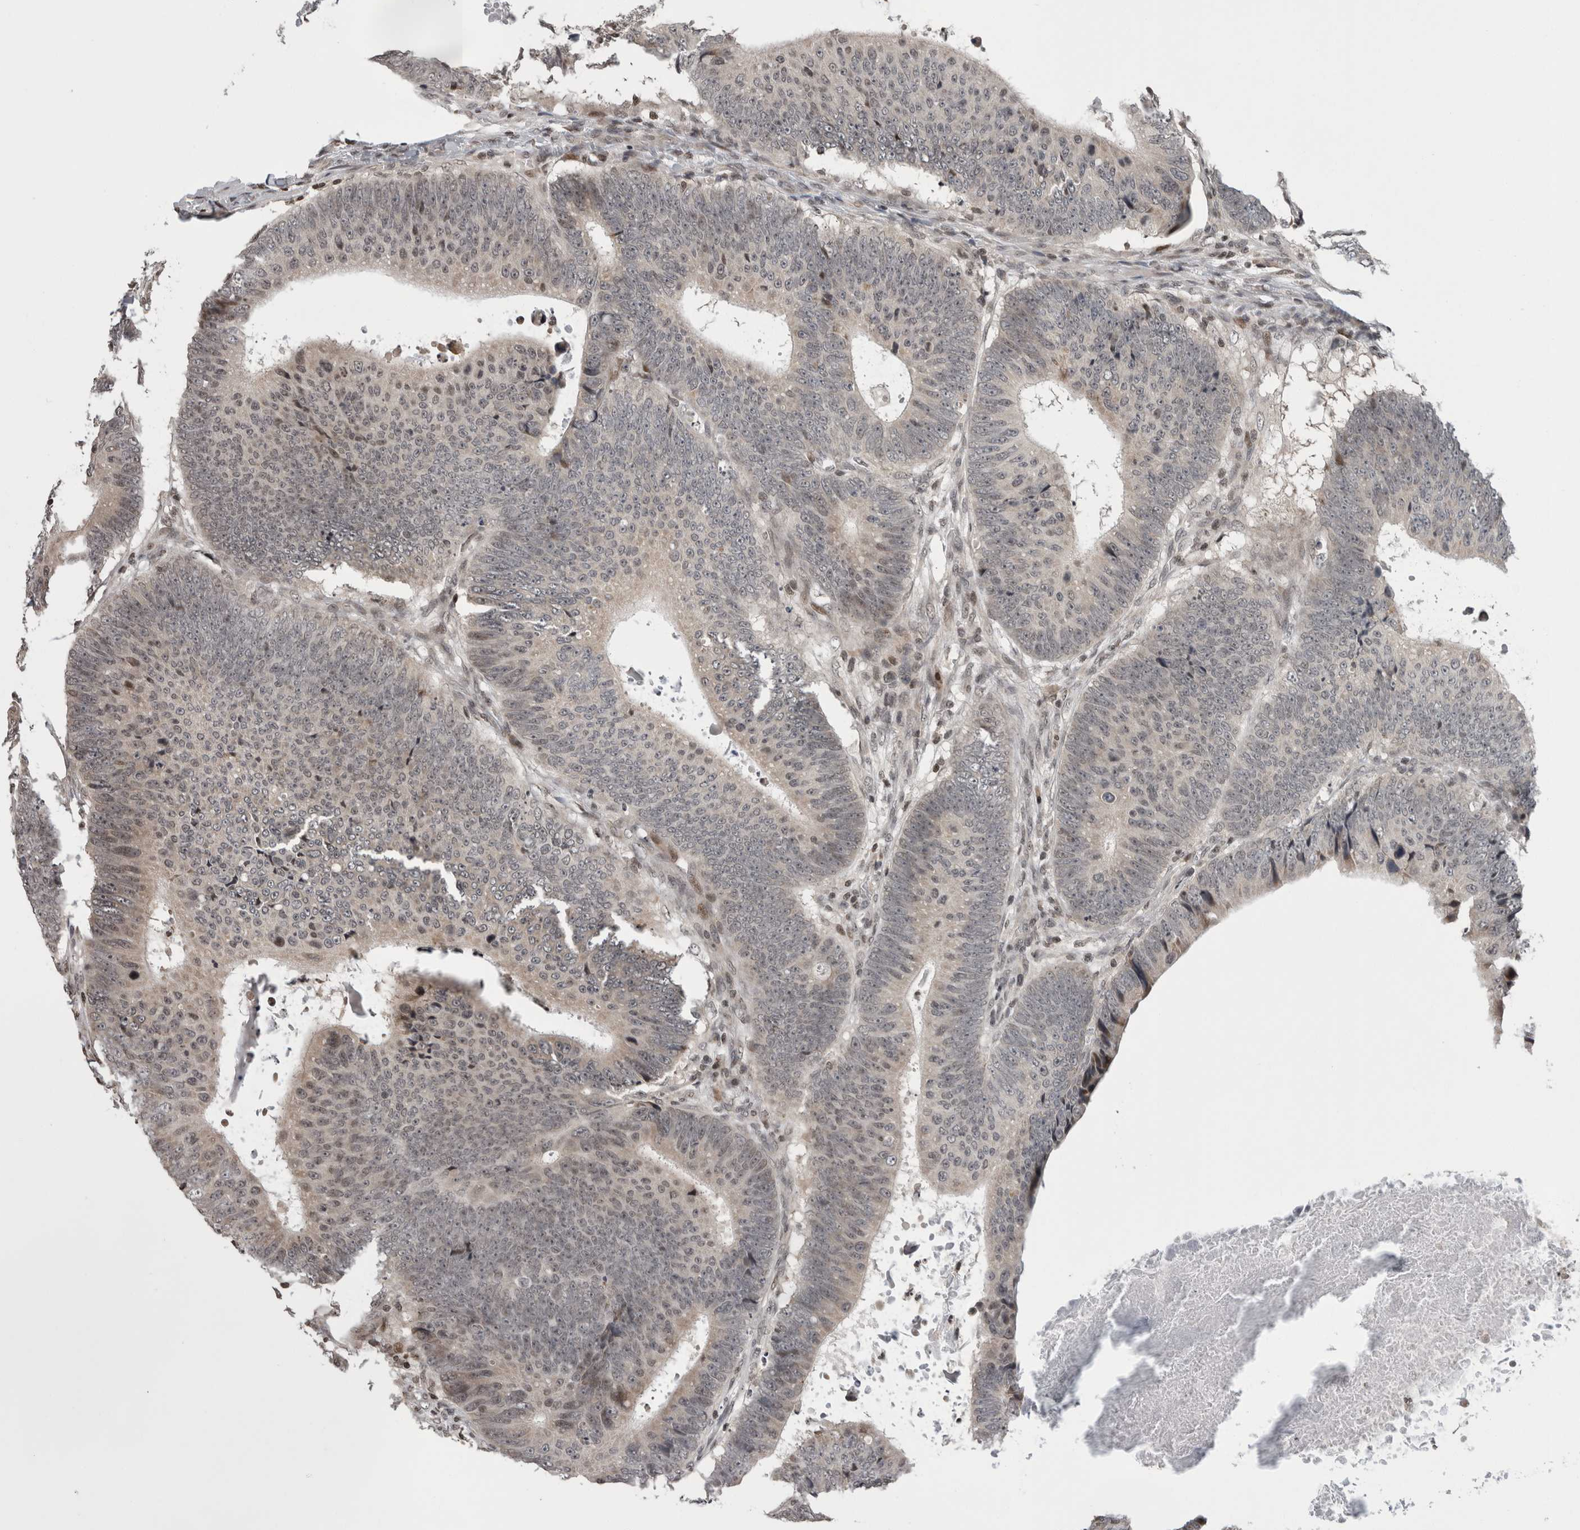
{"staining": {"intensity": "weak", "quantity": "<25%", "location": "nuclear"}, "tissue": "colorectal cancer", "cell_type": "Tumor cells", "image_type": "cancer", "snomed": [{"axis": "morphology", "description": "Adenocarcinoma, NOS"}, {"axis": "topography", "description": "Colon"}], "caption": "High power microscopy image of an IHC image of colorectal cancer, revealing no significant expression in tumor cells.", "gene": "ZBTB11", "patient": {"sex": "male", "age": 56}}